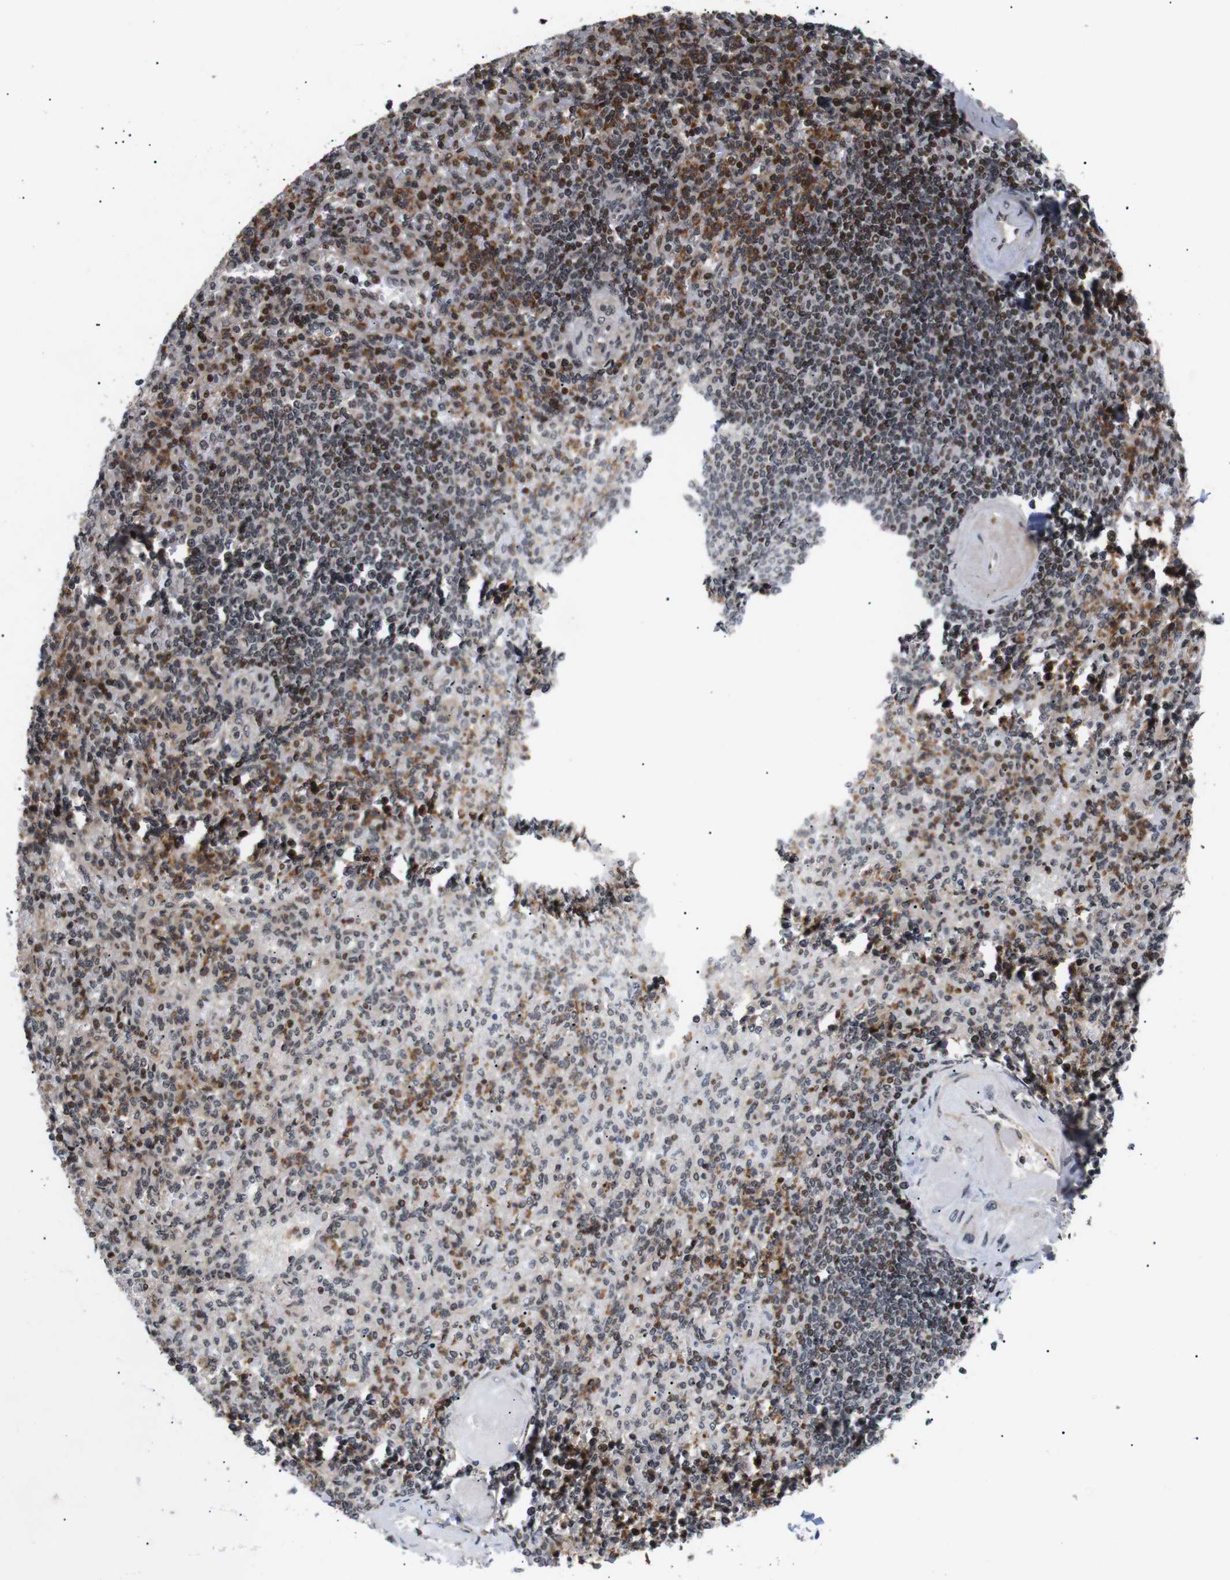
{"staining": {"intensity": "moderate", "quantity": "25%-75%", "location": "cytoplasmic/membranous"}, "tissue": "spleen", "cell_type": "Cells in red pulp", "image_type": "normal", "snomed": [{"axis": "morphology", "description": "Normal tissue, NOS"}, {"axis": "topography", "description": "Spleen"}], "caption": "Immunohistochemical staining of unremarkable human spleen demonstrates medium levels of moderate cytoplasmic/membranous positivity in approximately 25%-75% of cells in red pulp.", "gene": "KIF23", "patient": {"sex": "female", "age": 74}}